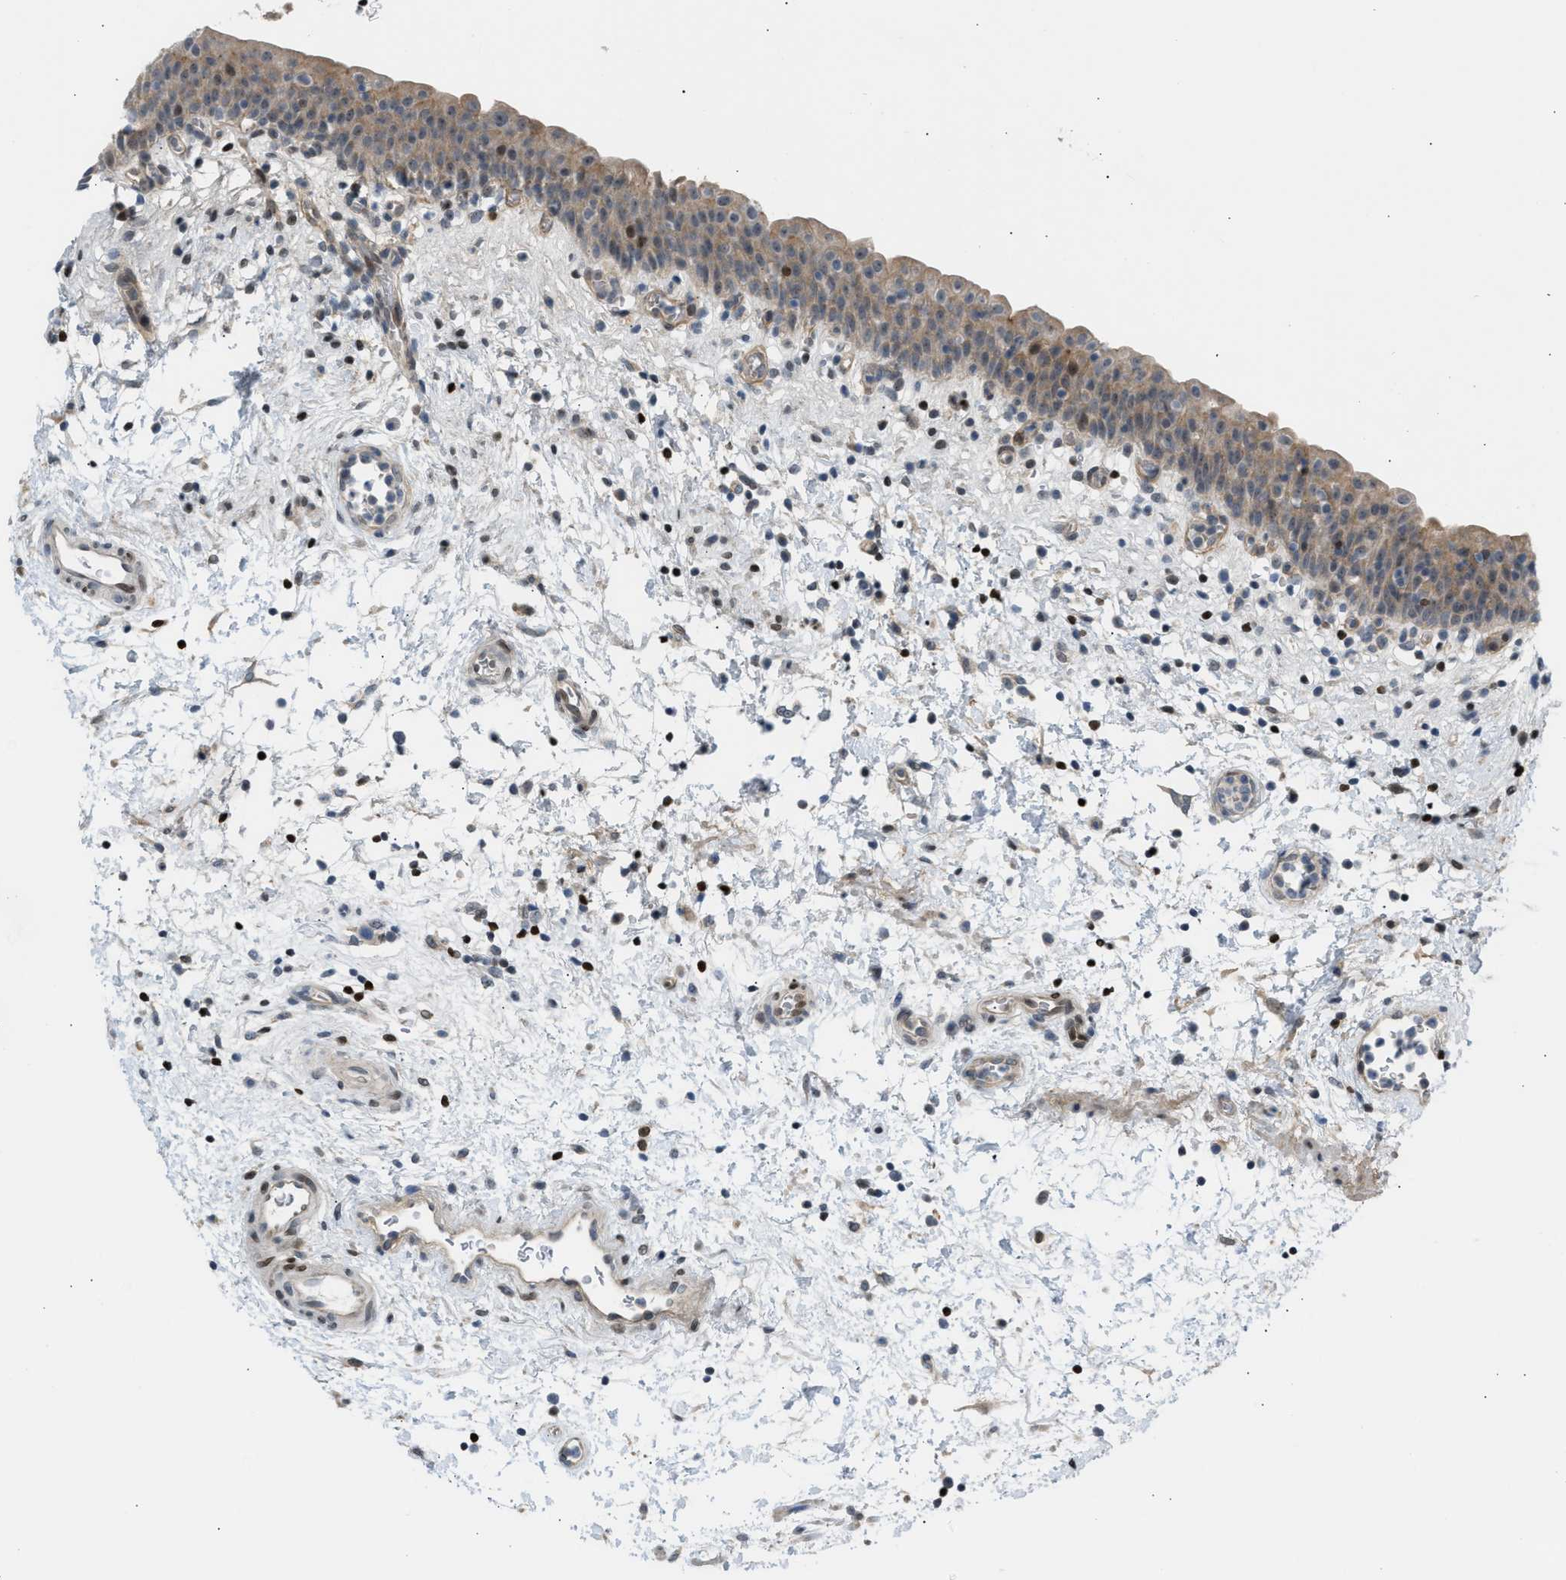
{"staining": {"intensity": "weak", "quantity": "25%-75%", "location": "cytoplasmic/membranous"}, "tissue": "urinary bladder", "cell_type": "Urothelial cells", "image_type": "normal", "snomed": [{"axis": "morphology", "description": "Normal tissue, NOS"}, {"axis": "topography", "description": "Urinary bladder"}], "caption": "This is a micrograph of IHC staining of normal urinary bladder, which shows weak positivity in the cytoplasmic/membranous of urothelial cells.", "gene": "NPS", "patient": {"sex": "male", "age": 37}}